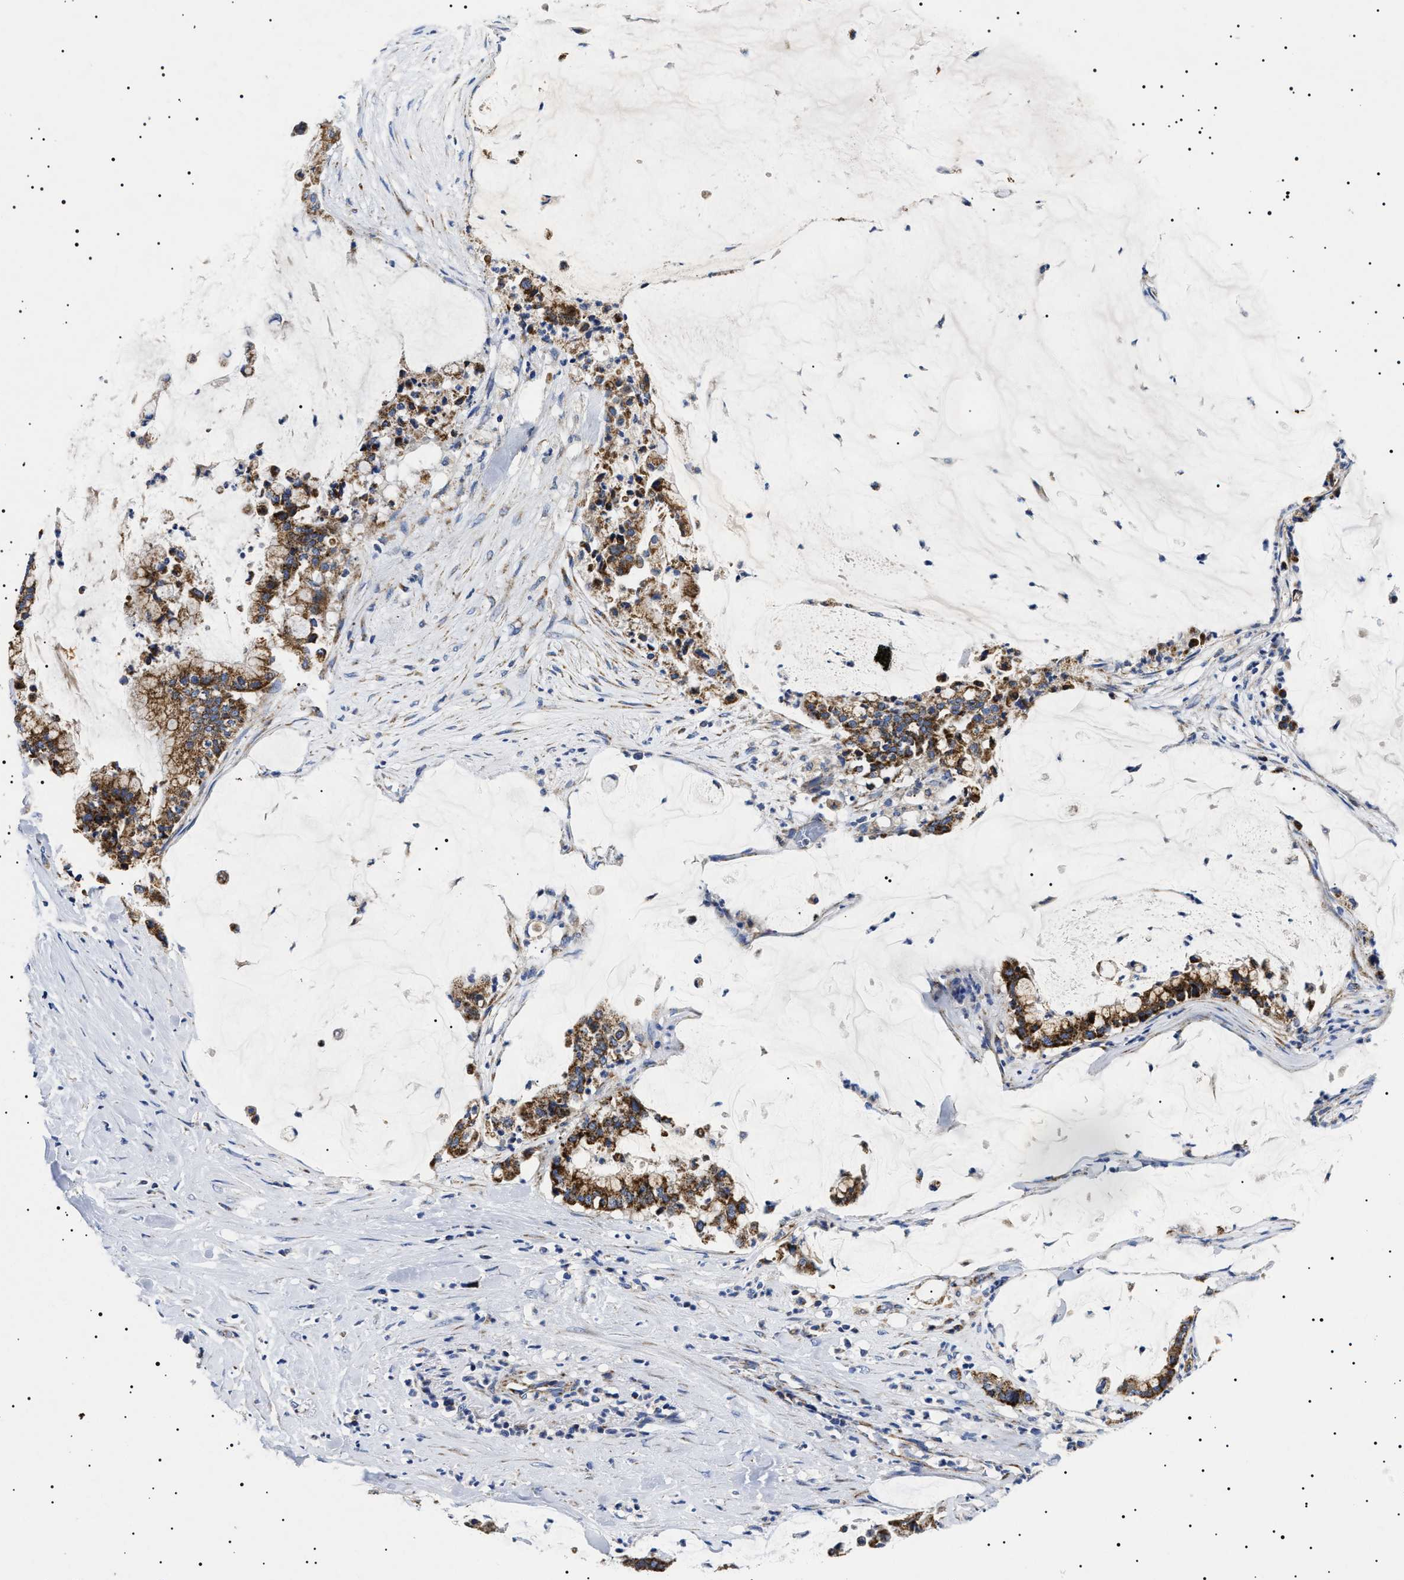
{"staining": {"intensity": "strong", "quantity": ">75%", "location": "cytoplasmic/membranous"}, "tissue": "pancreatic cancer", "cell_type": "Tumor cells", "image_type": "cancer", "snomed": [{"axis": "morphology", "description": "Adenocarcinoma, NOS"}, {"axis": "topography", "description": "Pancreas"}], "caption": "Immunohistochemistry photomicrograph of pancreatic cancer stained for a protein (brown), which shows high levels of strong cytoplasmic/membranous positivity in about >75% of tumor cells.", "gene": "CHRDL2", "patient": {"sex": "male", "age": 41}}